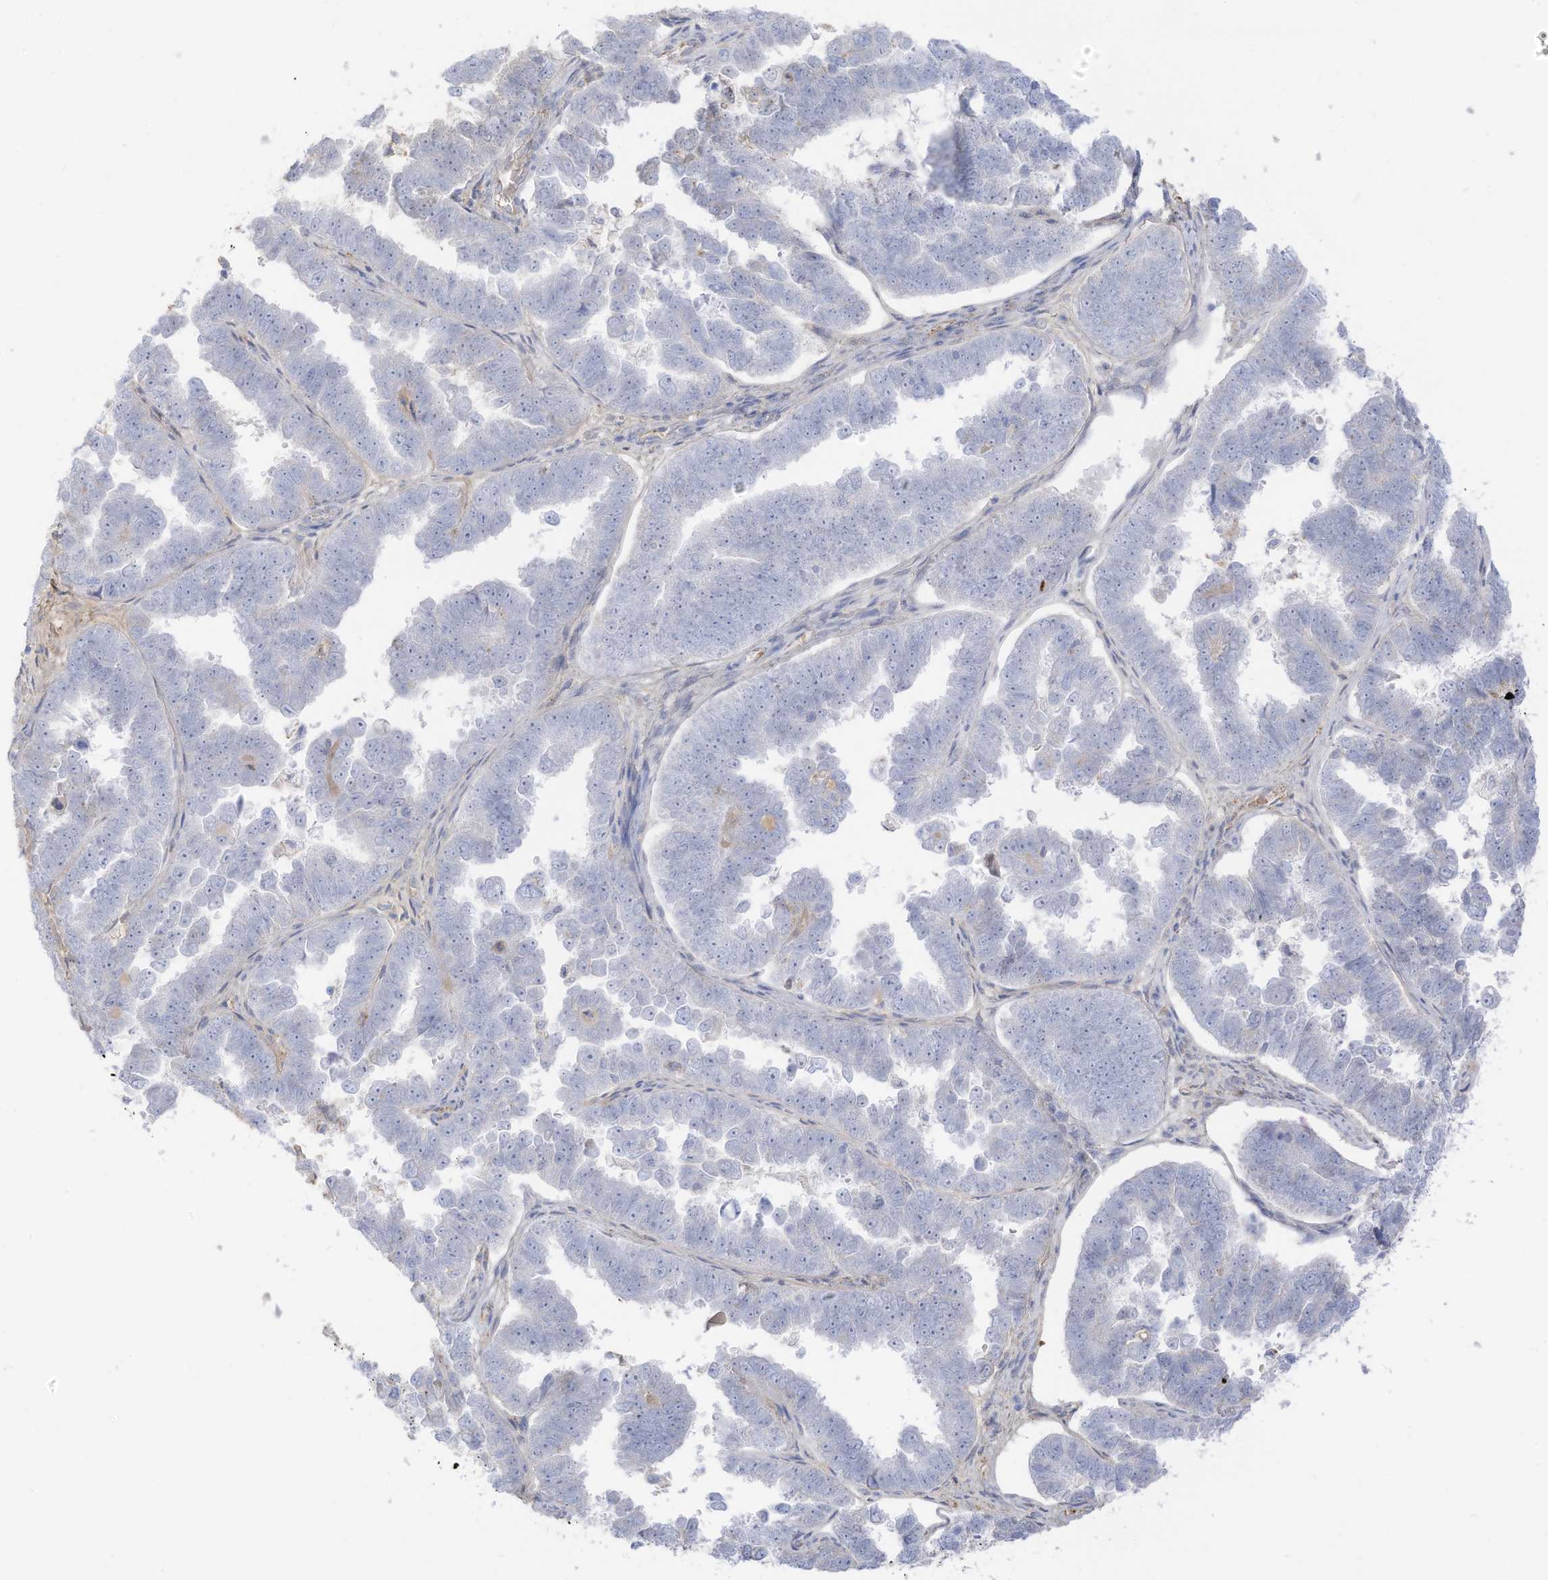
{"staining": {"intensity": "negative", "quantity": "none", "location": "none"}, "tissue": "endometrial cancer", "cell_type": "Tumor cells", "image_type": "cancer", "snomed": [{"axis": "morphology", "description": "Adenocarcinoma, NOS"}, {"axis": "topography", "description": "Endometrium"}], "caption": "Immunohistochemistry (IHC) of human adenocarcinoma (endometrial) exhibits no staining in tumor cells.", "gene": "HSD17B13", "patient": {"sex": "female", "age": 75}}